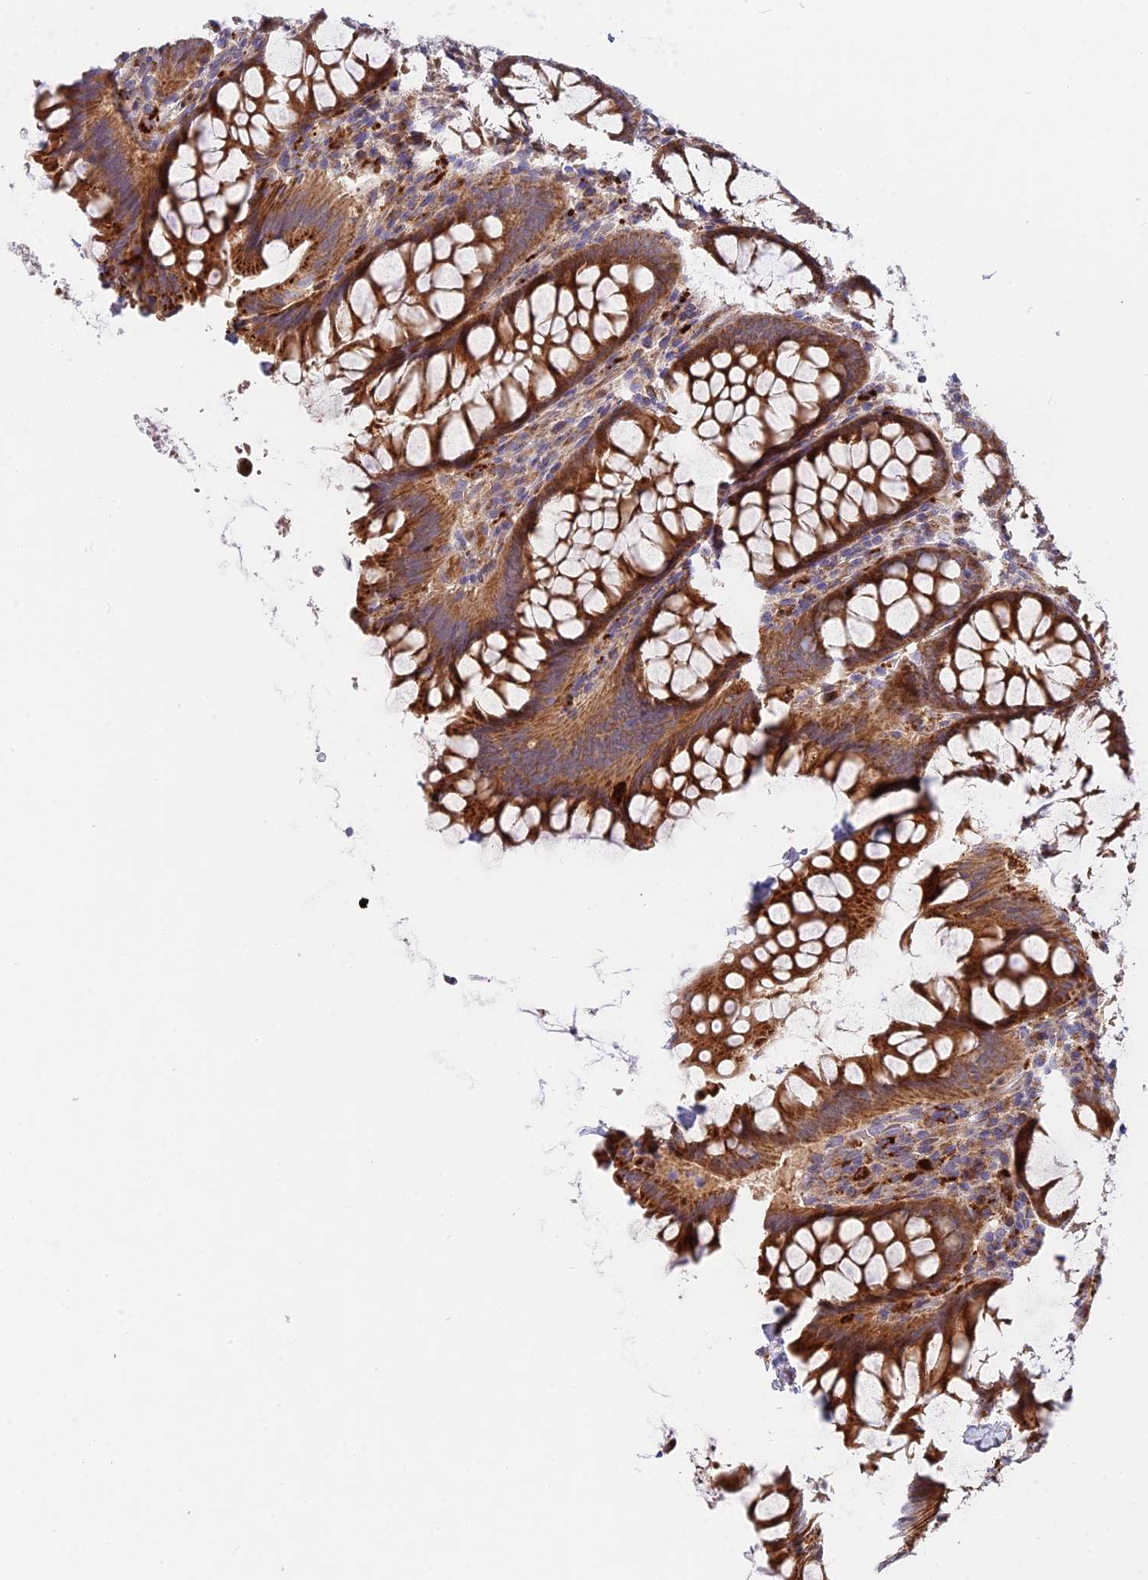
{"staining": {"intensity": "weak", "quantity": ">75%", "location": "cytoplasmic/membranous"}, "tissue": "colon", "cell_type": "Endothelial cells", "image_type": "normal", "snomed": [{"axis": "morphology", "description": "Normal tissue, NOS"}, {"axis": "topography", "description": "Colon"}], "caption": "The image demonstrates staining of normal colon, revealing weak cytoplasmic/membranous protein staining (brown color) within endothelial cells.", "gene": "FUOM", "patient": {"sex": "female", "age": 79}}